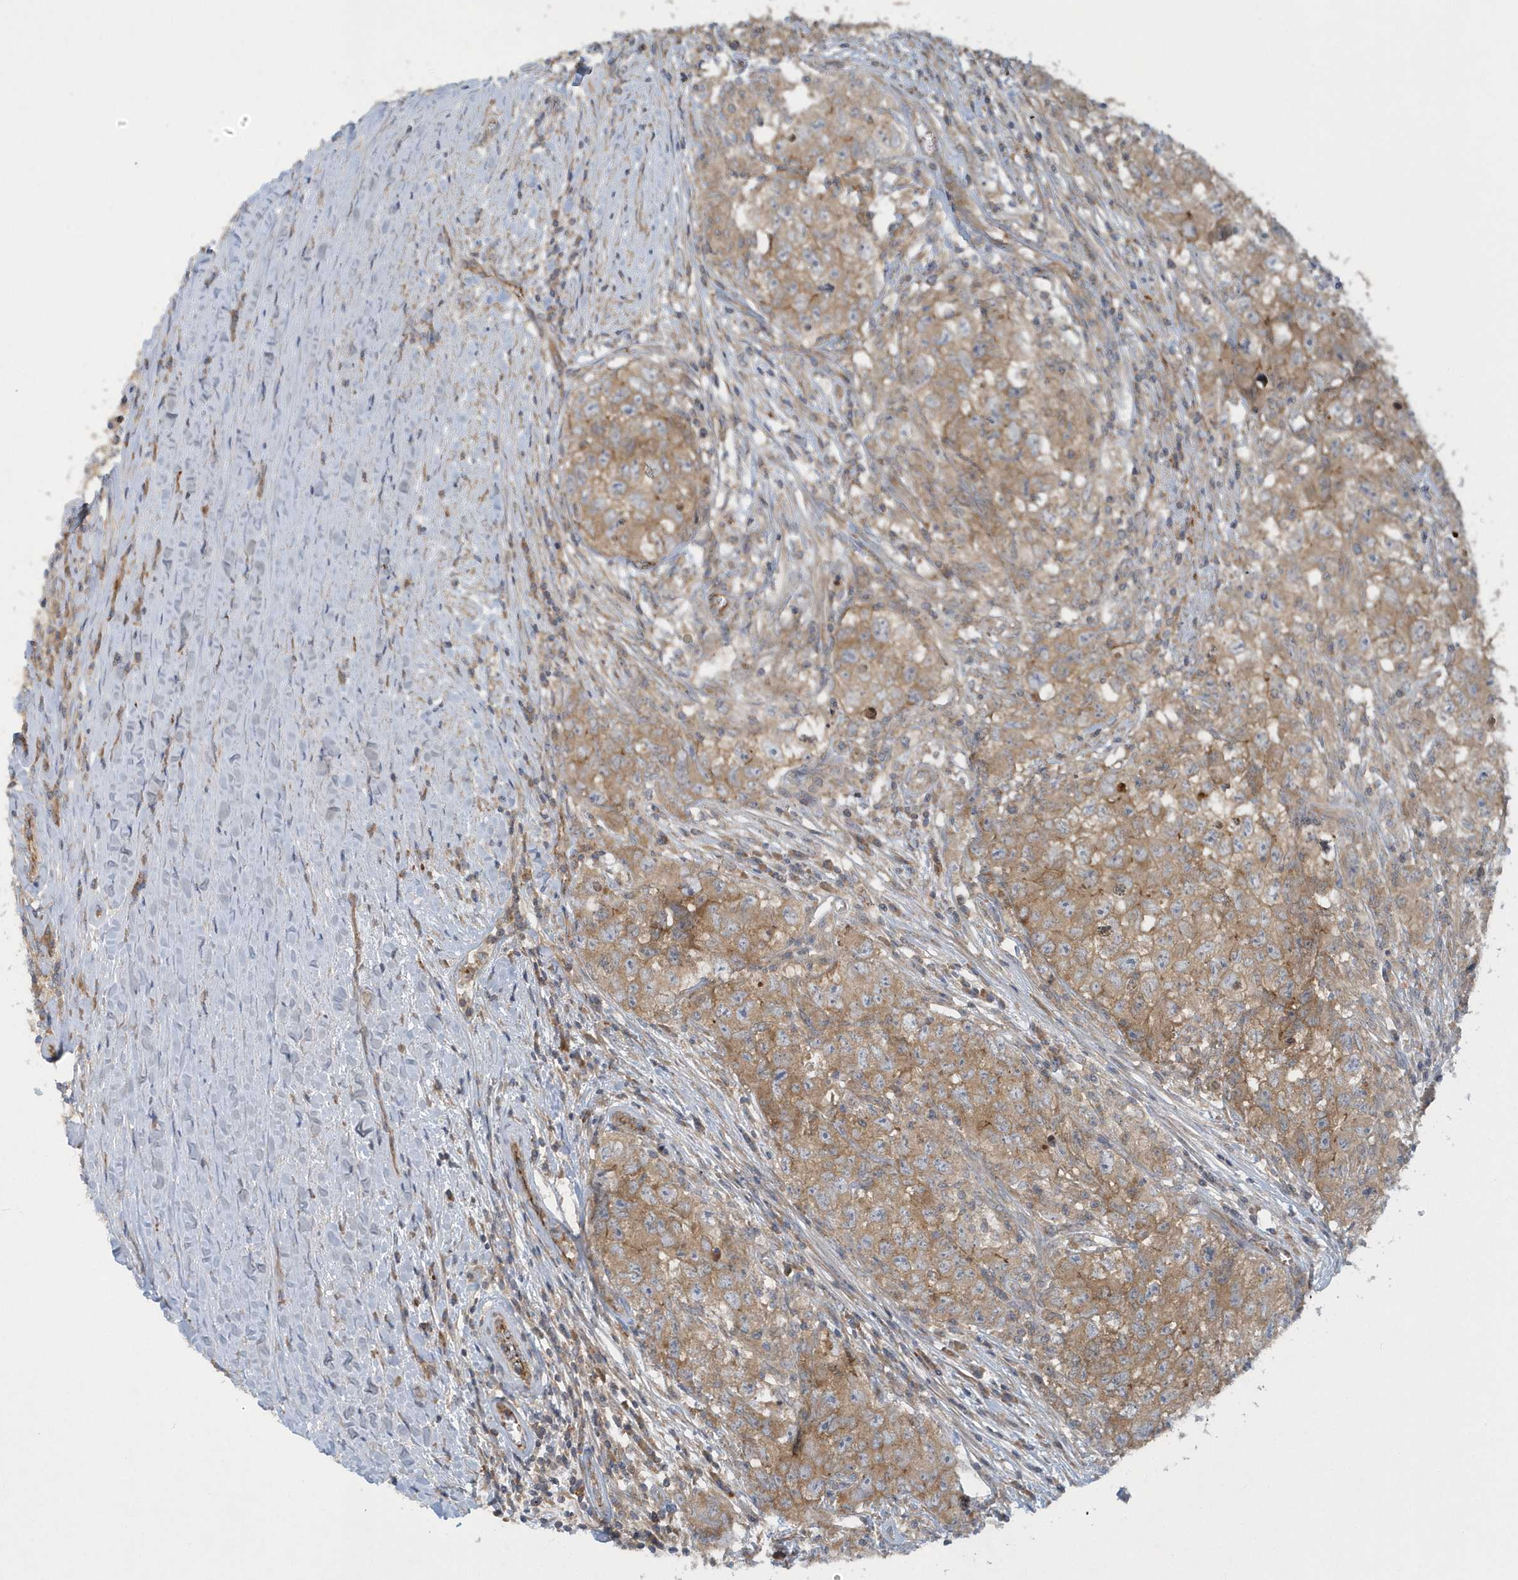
{"staining": {"intensity": "moderate", "quantity": ">75%", "location": "cytoplasmic/membranous"}, "tissue": "testis cancer", "cell_type": "Tumor cells", "image_type": "cancer", "snomed": [{"axis": "morphology", "description": "Seminoma, NOS"}, {"axis": "morphology", "description": "Carcinoma, Embryonal, NOS"}, {"axis": "topography", "description": "Testis"}], "caption": "Testis cancer (seminoma) tissue demonstrates moderate cytoplasmic/membranous positivity in approximately >75% of tumor cells, visualized by immunohistochemistry.", "gene": "CNOT10", "patient": {"sex": "male", "age": 43}}